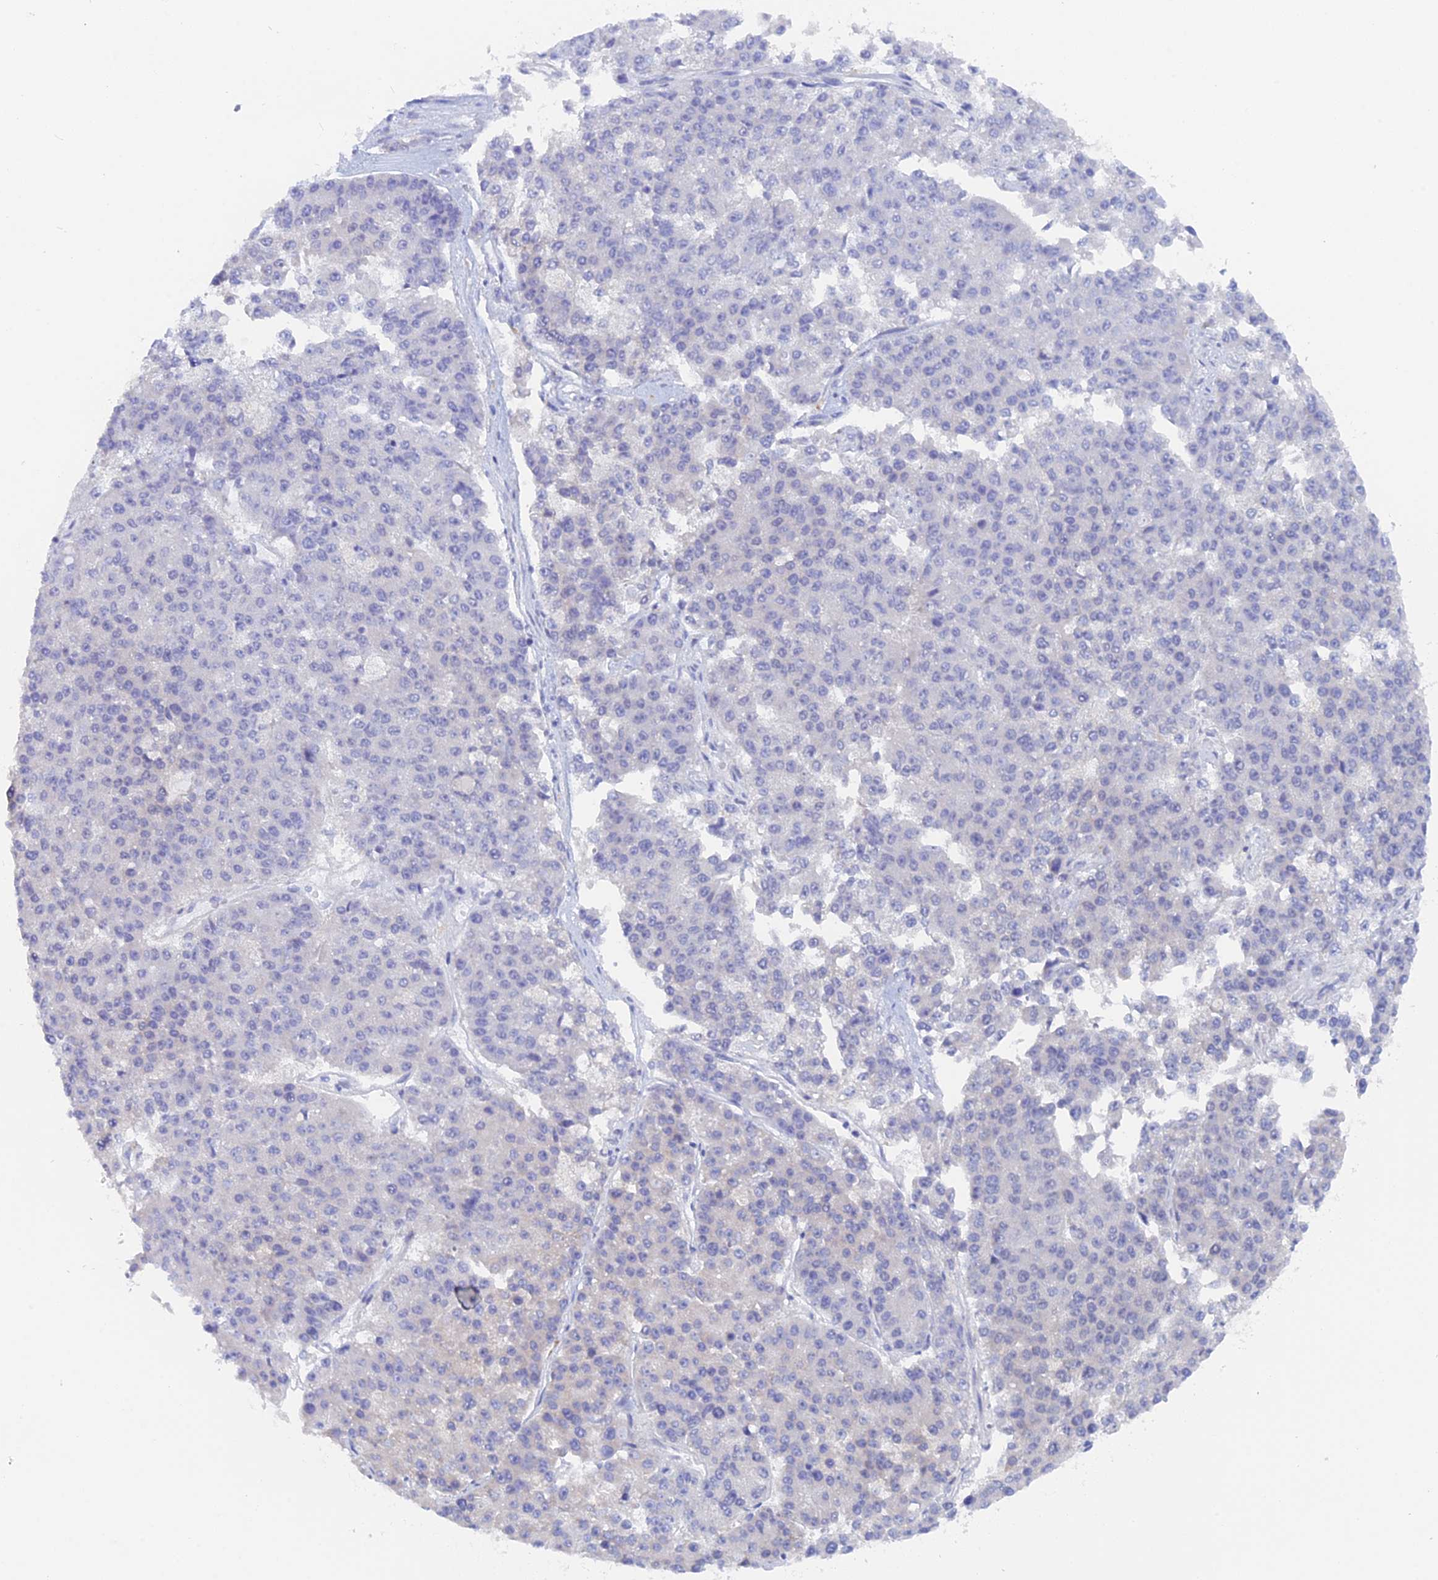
{"staining": {"intensity": "negative", "quantity": "none", "location": "none"}, "tissue": "pancreatic cancer", "cell_type": "Tumor cells", "image_type": "cancer", "snomed": [{"axis": "morphology", "description": "Adenocarcinoma, NOS"}, {"axis": "topography", "description": "Pancreas"}], "caption": "Histopathology image shows no protein expression in tumor cells of pancreatic cancer (adenocarcinoma) tissue. (Stains: DAB immunohistochemistry with hematoxylin counter stain, Microscopy: brightfield microscopy at high magnification).", "gene": "DACT3", "patient": {"sex": "male", "age": 50}}